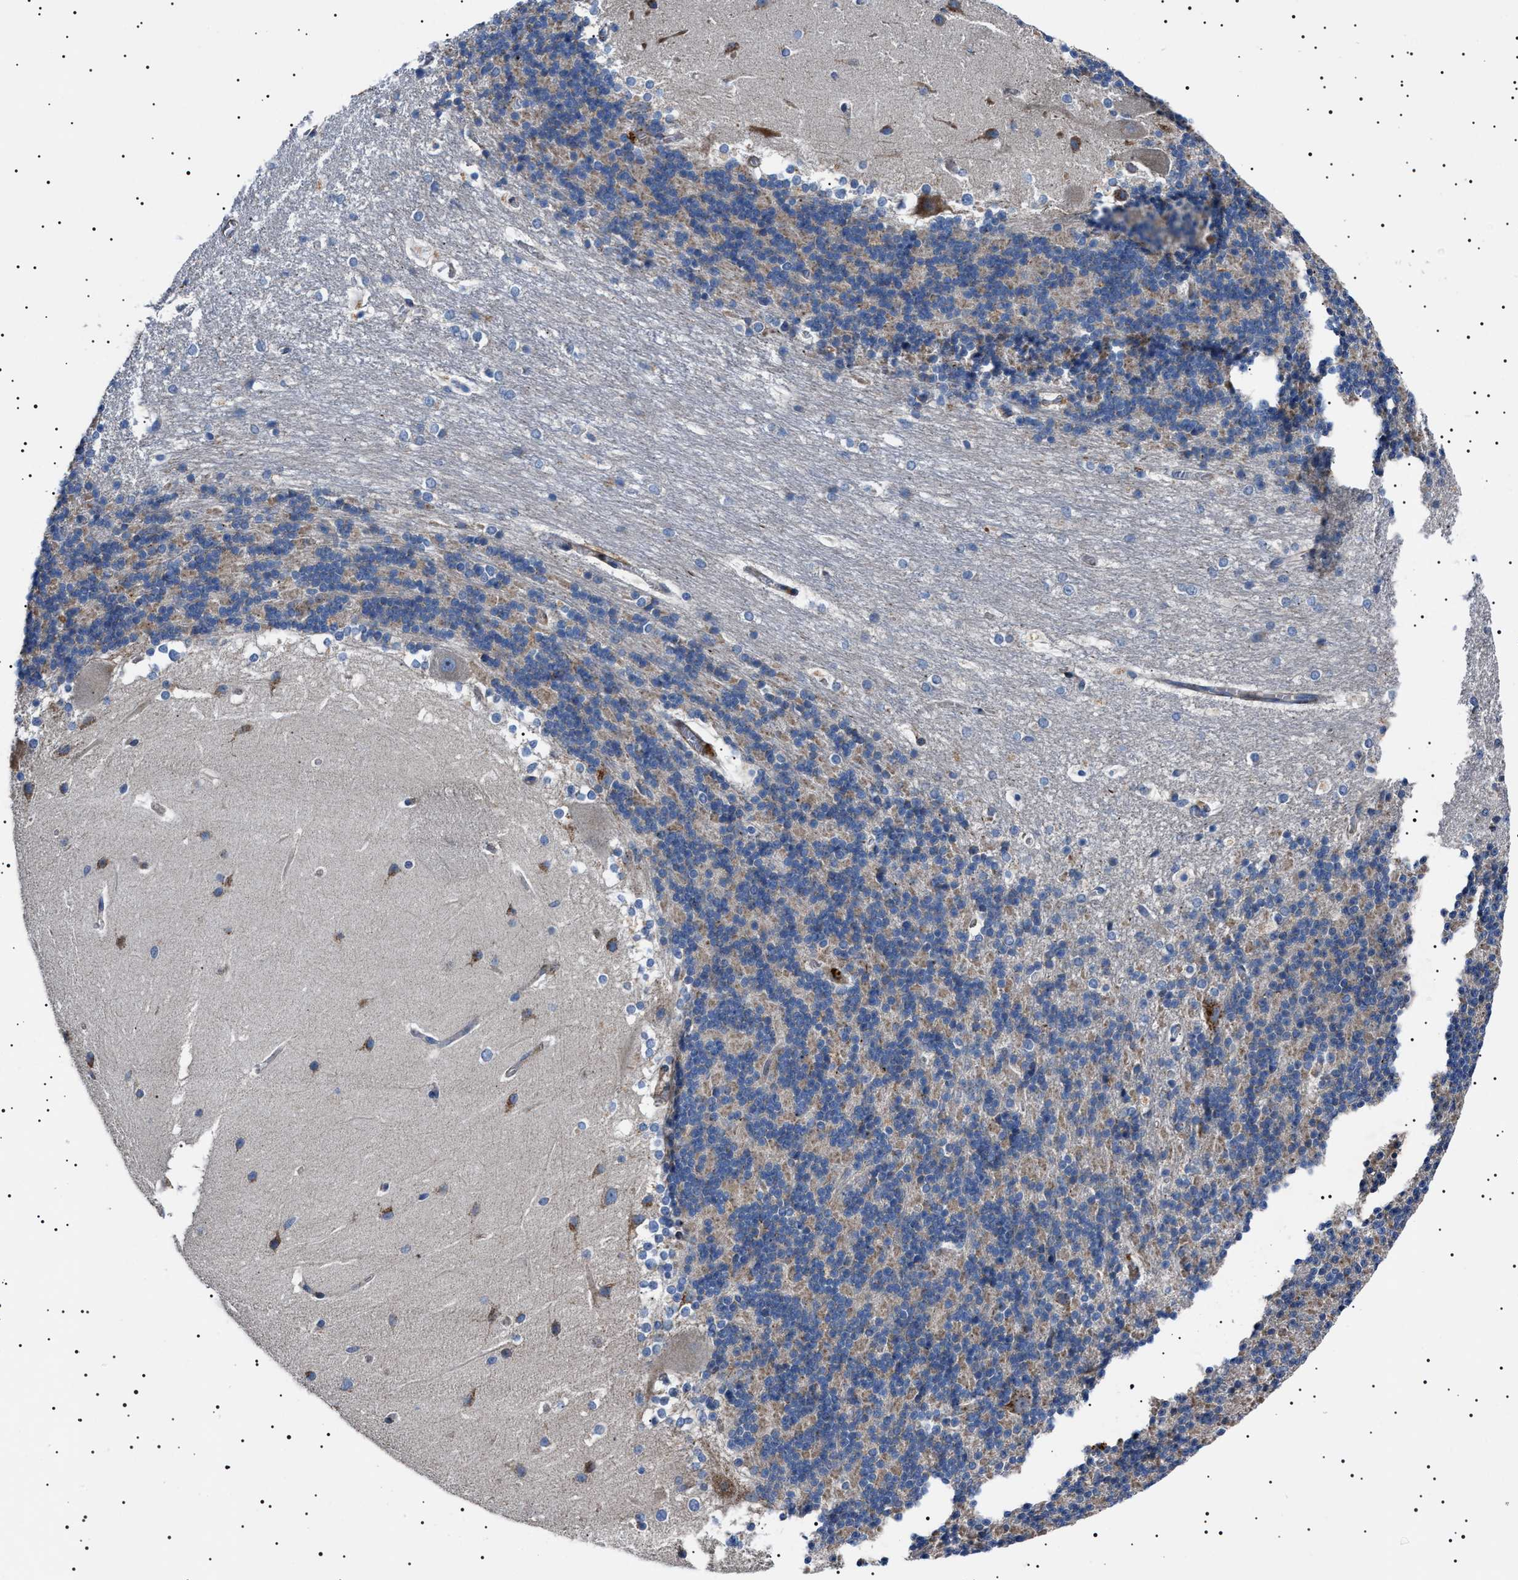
{"staining": {"intensity": "moderate", "quantity": "25%-75%", "location": "cytoplasmic/membranous"}, "tissue": "cerebellum", "cell_type": "Cells in granular layer", "image_type": "normal", "snomed": [{"axis": "morphology", "description": "Normal tissue, NOS"}, {"axis": "topography", "description": "Cerebellum"}], "caption": "Immunohistochemistry histopathology image of benign human cerebellum stained for a protein (brown), which demonstrates medium levels of moderate cytoplasmic/membranous expression in approximately 25%-75% of cells in granular layer.", "gene": "NEU1", "patient": {"sex": "female", "age": 19}}